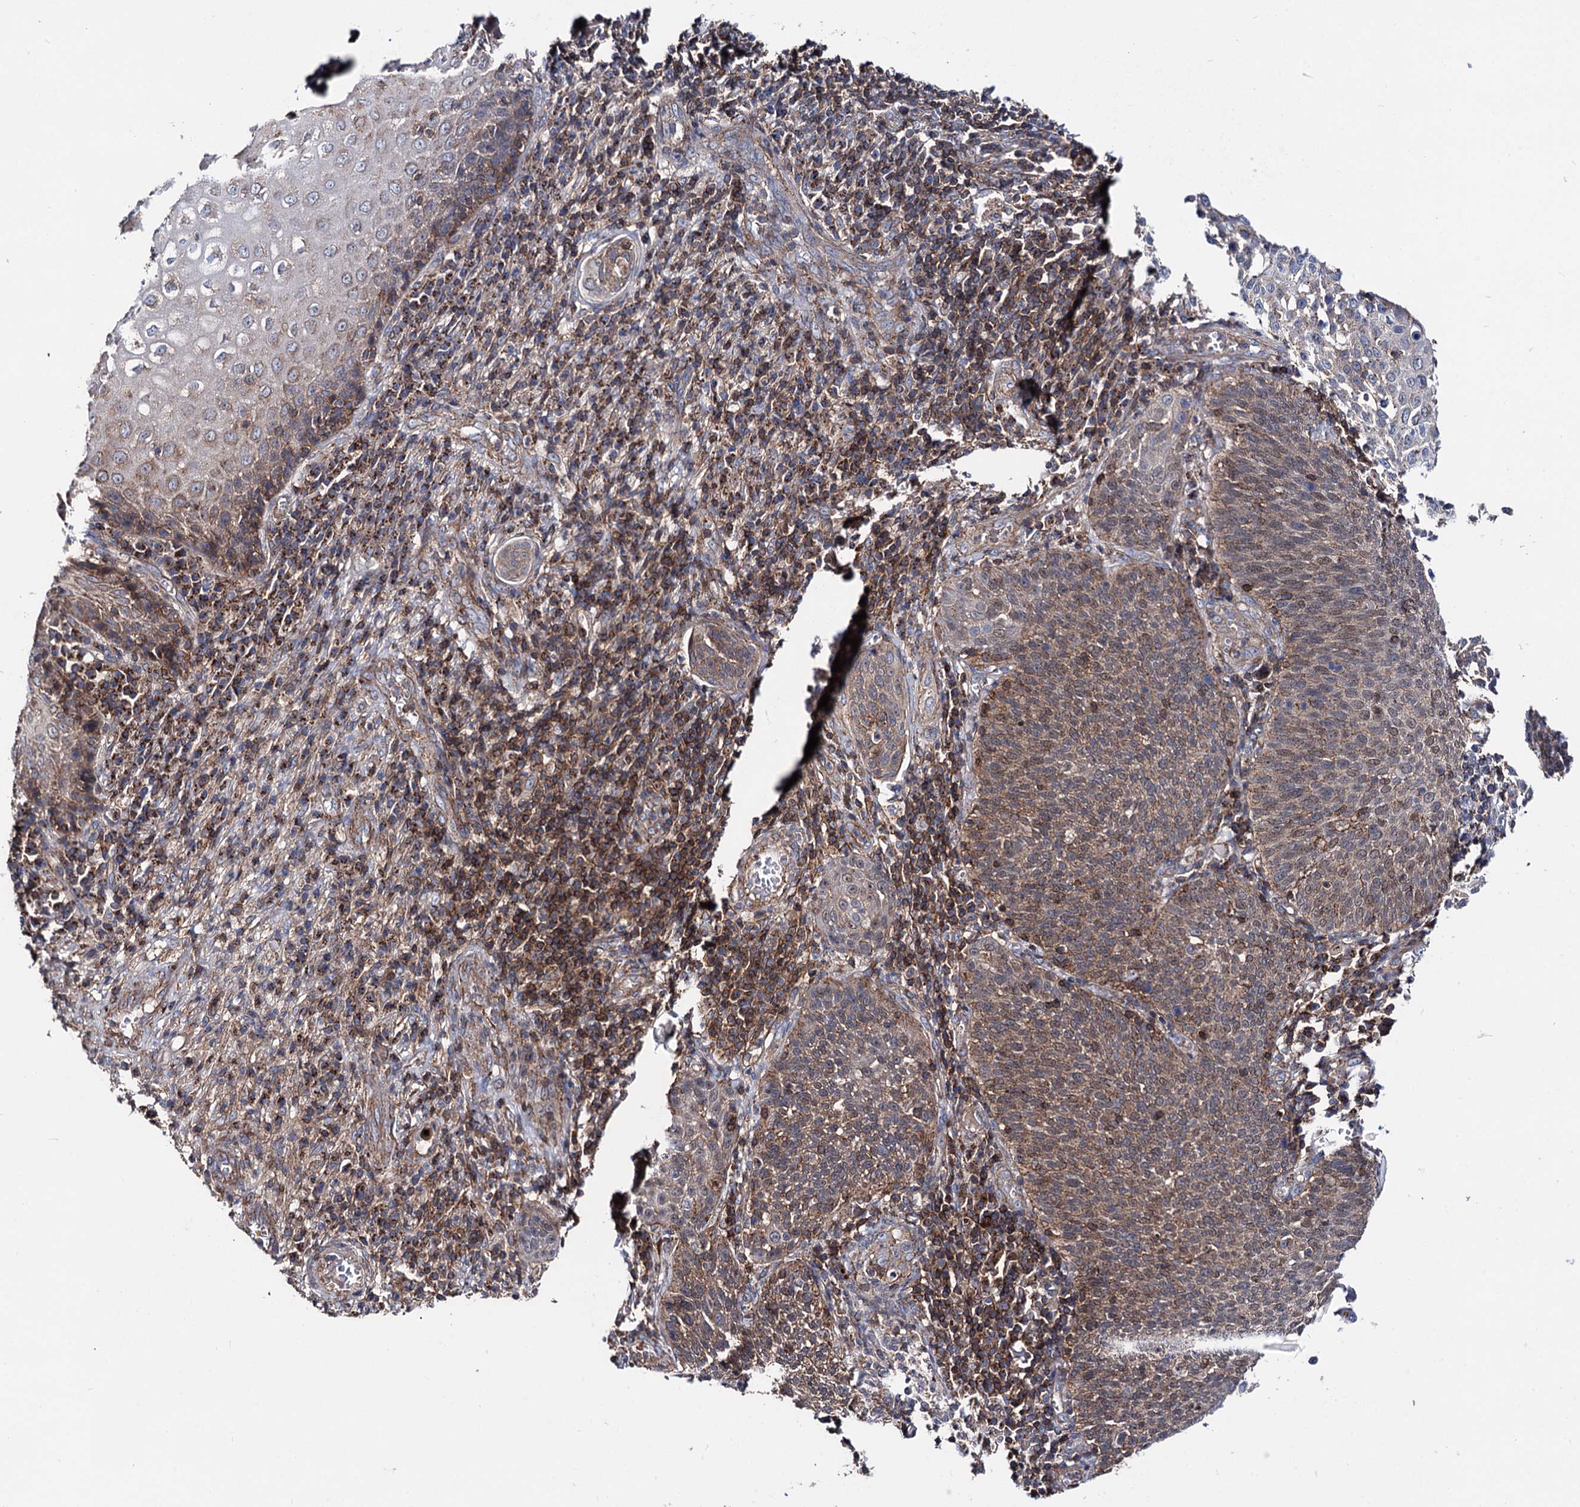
{"staining": {"intensity": "moderate", "quantity": "25%-75%", "location": "cytoplasmic/membranous"}, "tissue": "cervical cancer", "cell_type": "Tumor cells", "image_type": "cancer", "snomed": [{"axis": "morphology", "description": "Squamous cell carcinoma, NOS"}, {"axis": "topography", "description": "Cervix"}], "caption": "Brown immunohistochemical staining in cervical cancer (squamous cell carcinoma) shows moderate cytoplasmic/membranous expression in about 25%-75% of tumor cells. The protein of interest is stained brown, and the nuclei are stained in blue (DAB IHC with brightfield microscopy, high magnification).", "gene": "DEF6", "patient": {"sex": "female", "age": 34}}